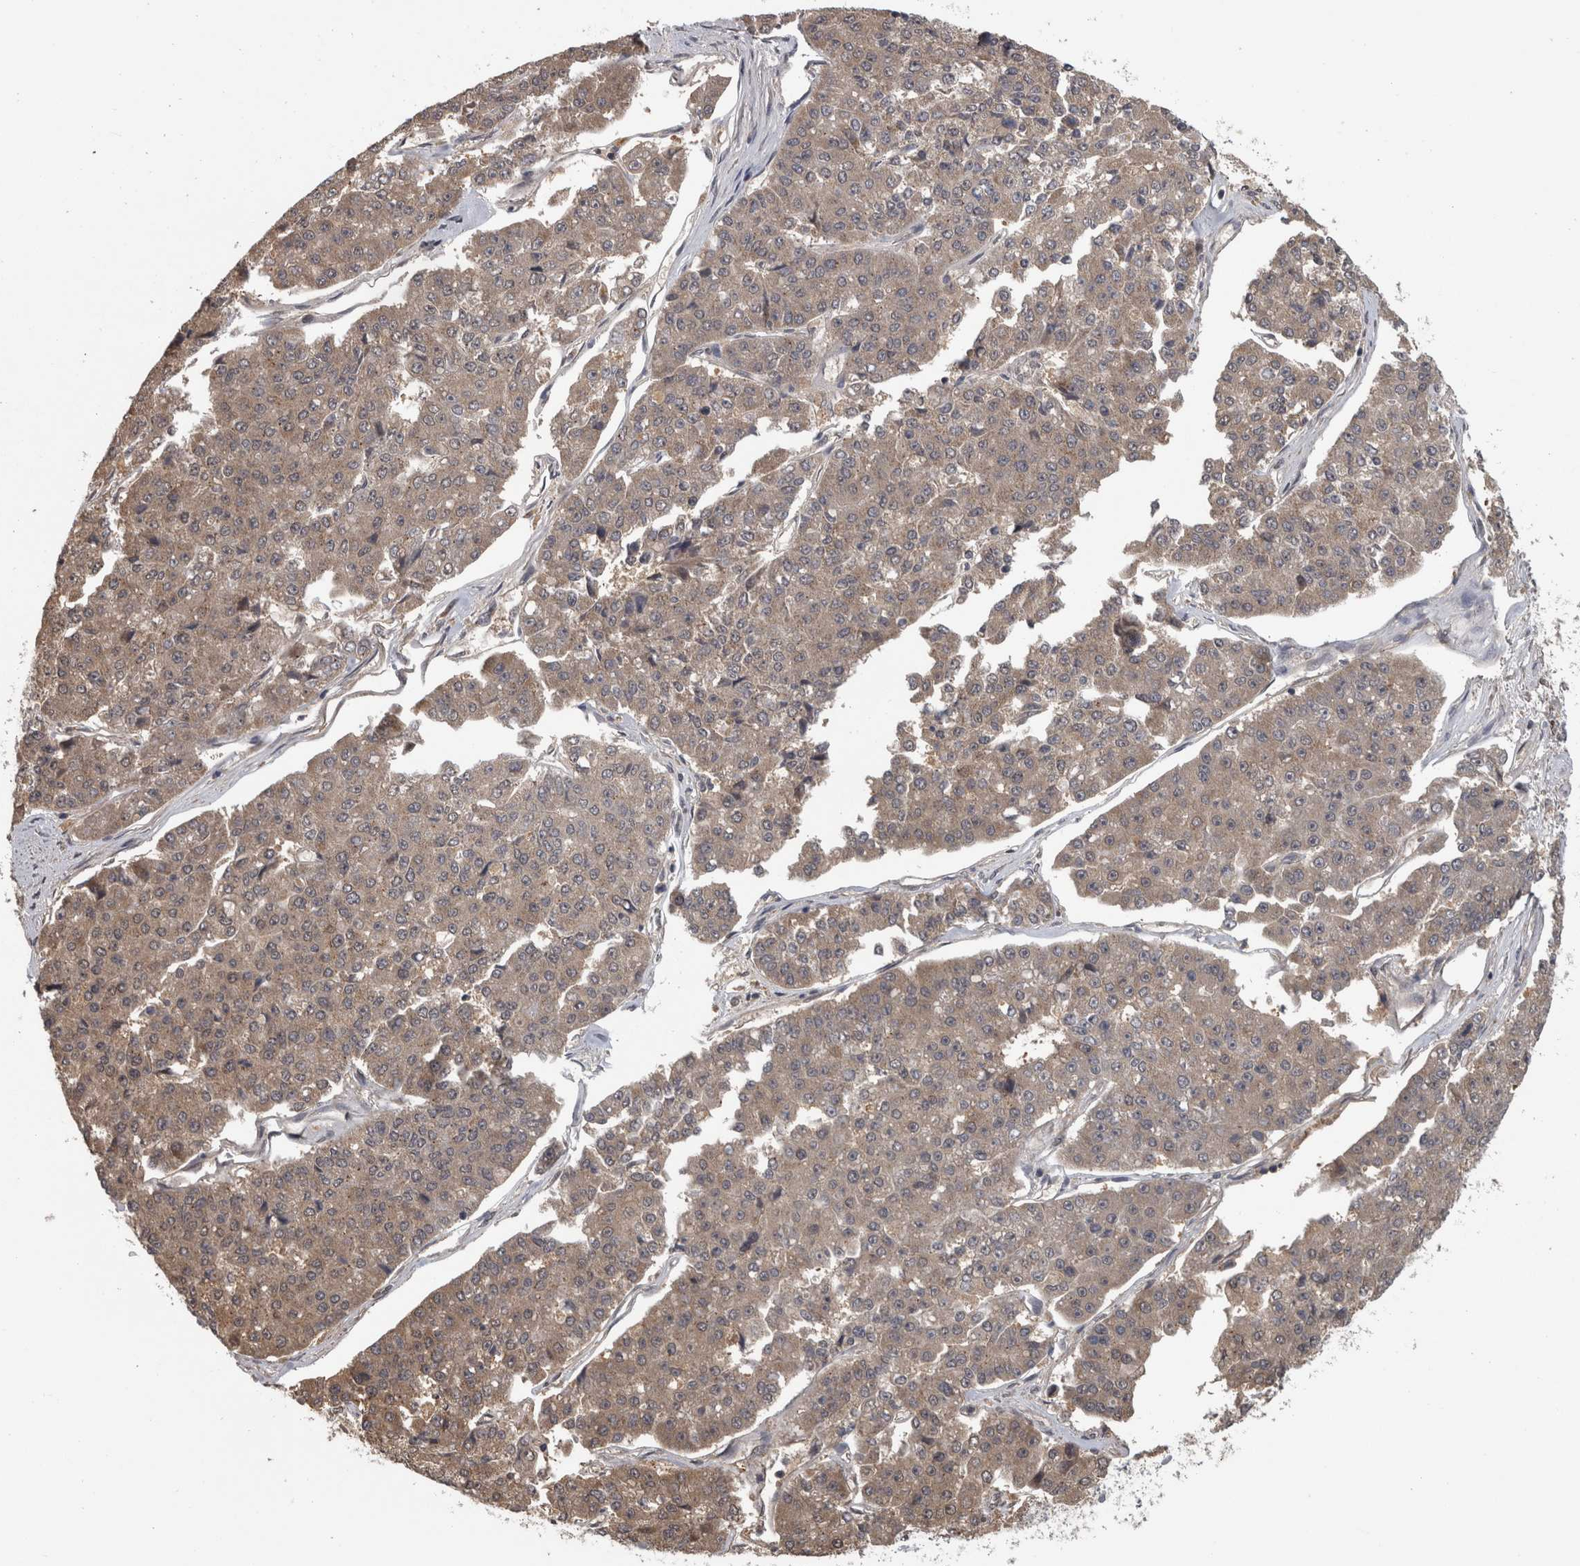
{"staining": {"intensity": "weak", "quantity": ">75%", "location": "cytoplasmic/membranous"}, "tissue": "pancreatic cancer", "cell_type": "Tumor cells", "image_type": "cancer", "snomed": [{"axis": "morphology", "description": "Adenocarcinoma, NOS"}, {"axis": "topography", "description": "Pancreas"}], "caption": "Adenocarcinoma (pancreatic) was stained to show a protein in brown. There is low levels of weak cytoplasmic/membranous expression in about >75% of tumor cells.", "gene": "APRT", "patient": {"sex": "male", "age": 50}}